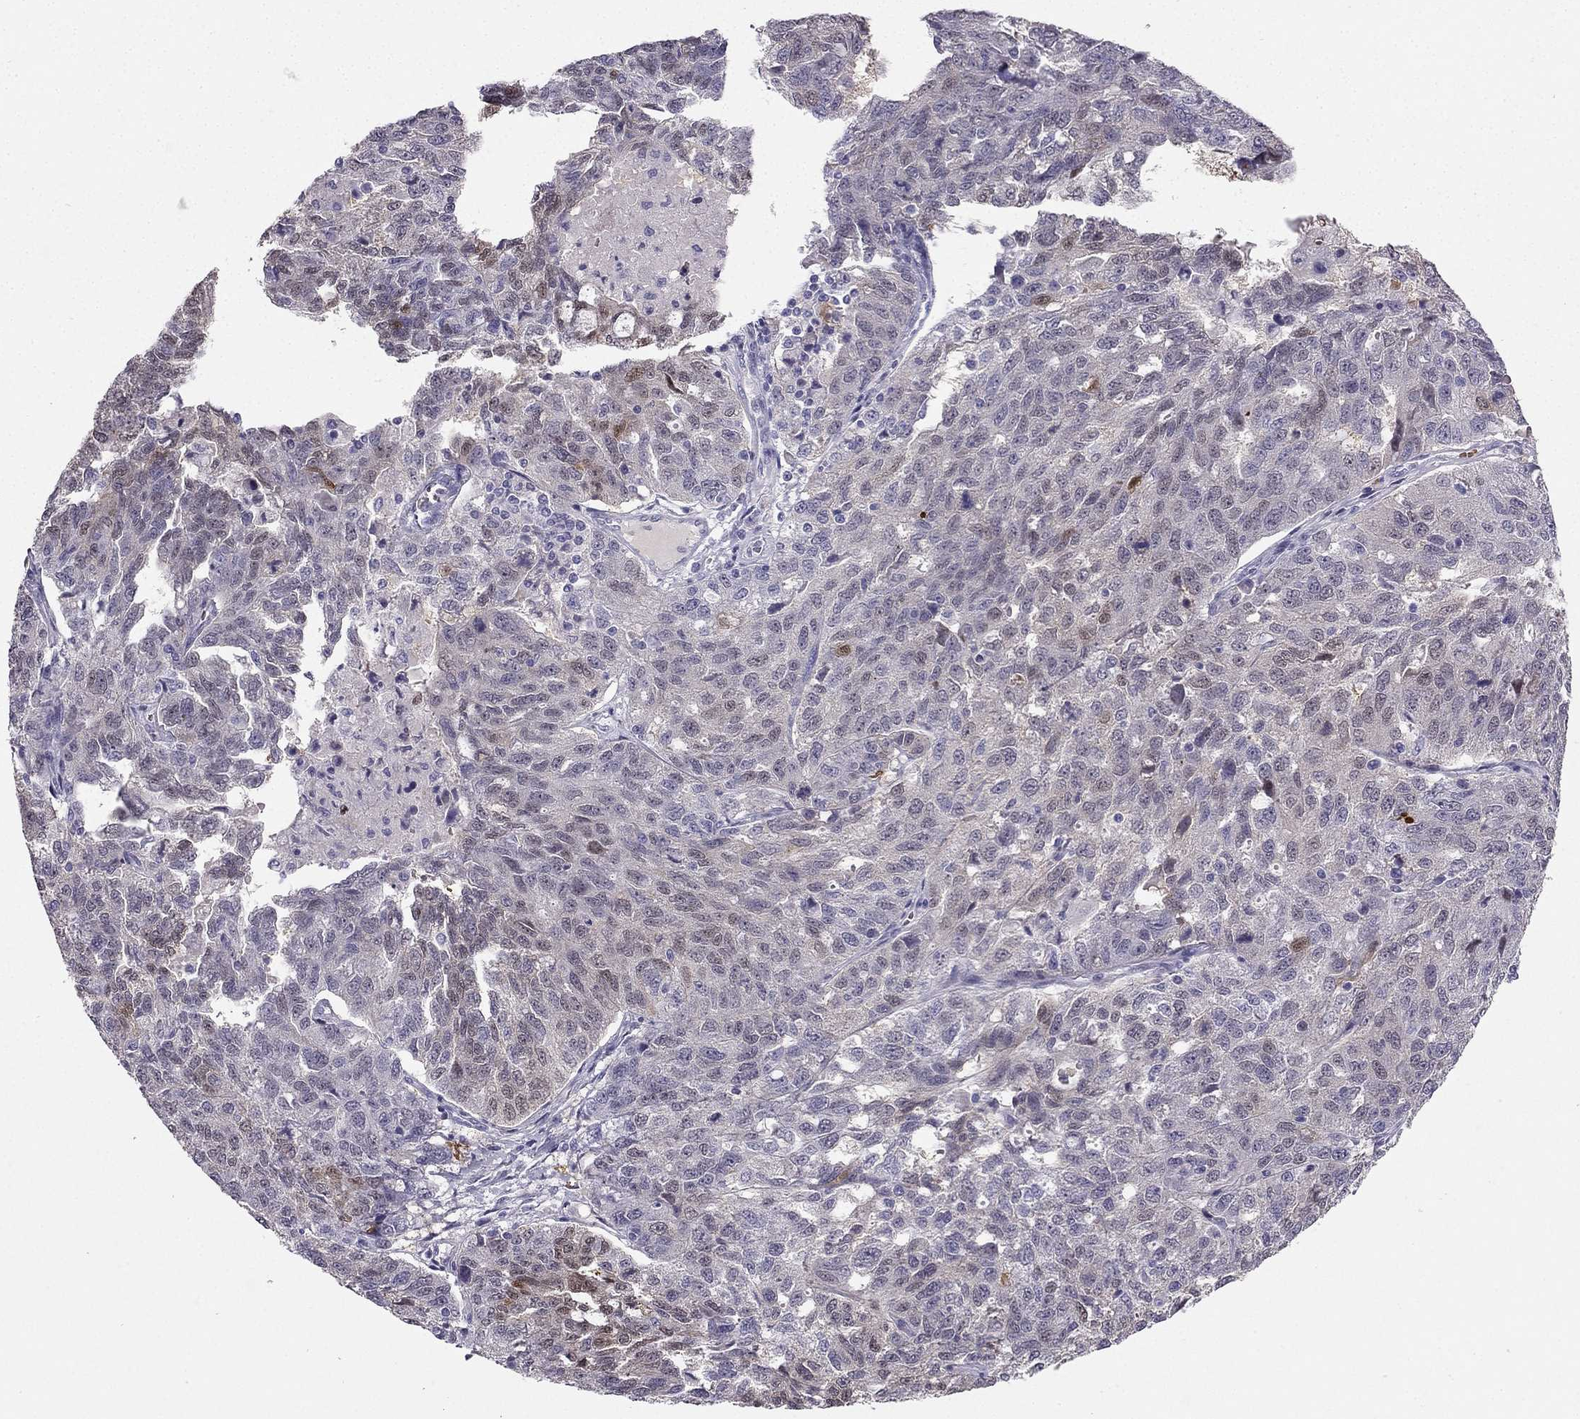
{"staining": {"intensity": "moderate", "quantity": "<25%", "location": "nuclear"}, "tissue": "ovarian cancer", "cell_type": "Tumor cells", "image_type": "cancer", "snomed": [{"axis": "morphology", "description": "Cystadenocarcinoma, serous, NOS"}, {"axis": "topography", "description": "Ovary"}], "caption": "The photomicrograph shows immunohistochemical staining of serous cystadenocarcinoma (ovarian). There is moderate nuclear expression is appreciated in about <25% of tumor cells.", "gene": "RSPH14", "patient": {"sex": "female", "age": 71}}